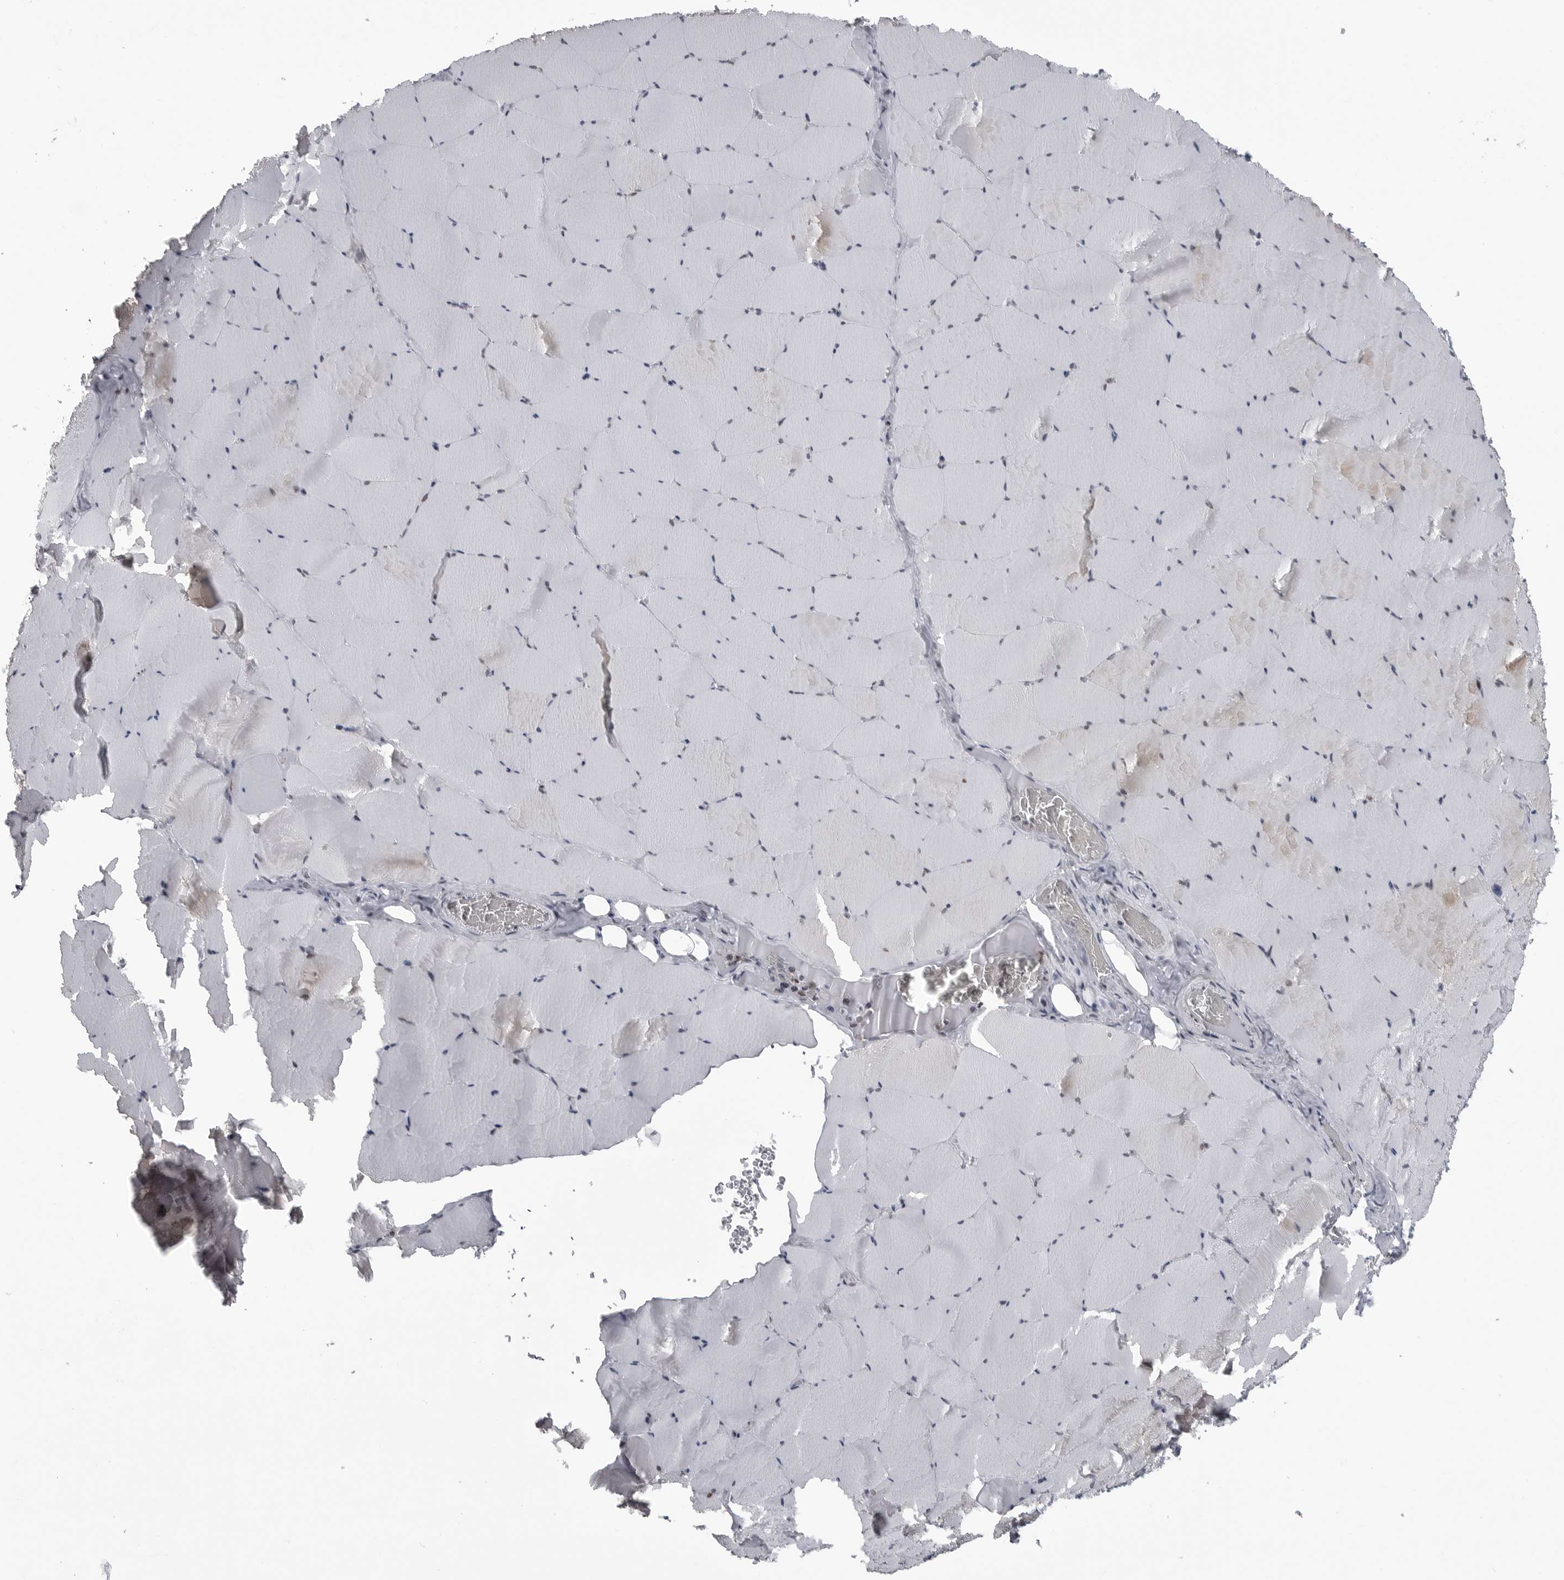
{"staining": {"intensity": "weak", "quantity": "<25%", "location": "cytoplasmic/membranous,nuclear"}, "tissue": "skeletal muscle", "cell_type": "Myocytes", "image_type": "normal", "snomed": [{"axis": "morphology", "description": "Normal tissue, NOS"}, {"axis": "topography", "description": "Skeletal muscle"}], "caption": "DAB immunohistochemical staining of benign human skeletal muscle displays no significant positivity in myocytes. (DAB (3,3'-diaminobenzidine) IHC with hematoxylin counter stain).", "gene": "C8orf58", "patient": {"sex": "male", "age": 62}}